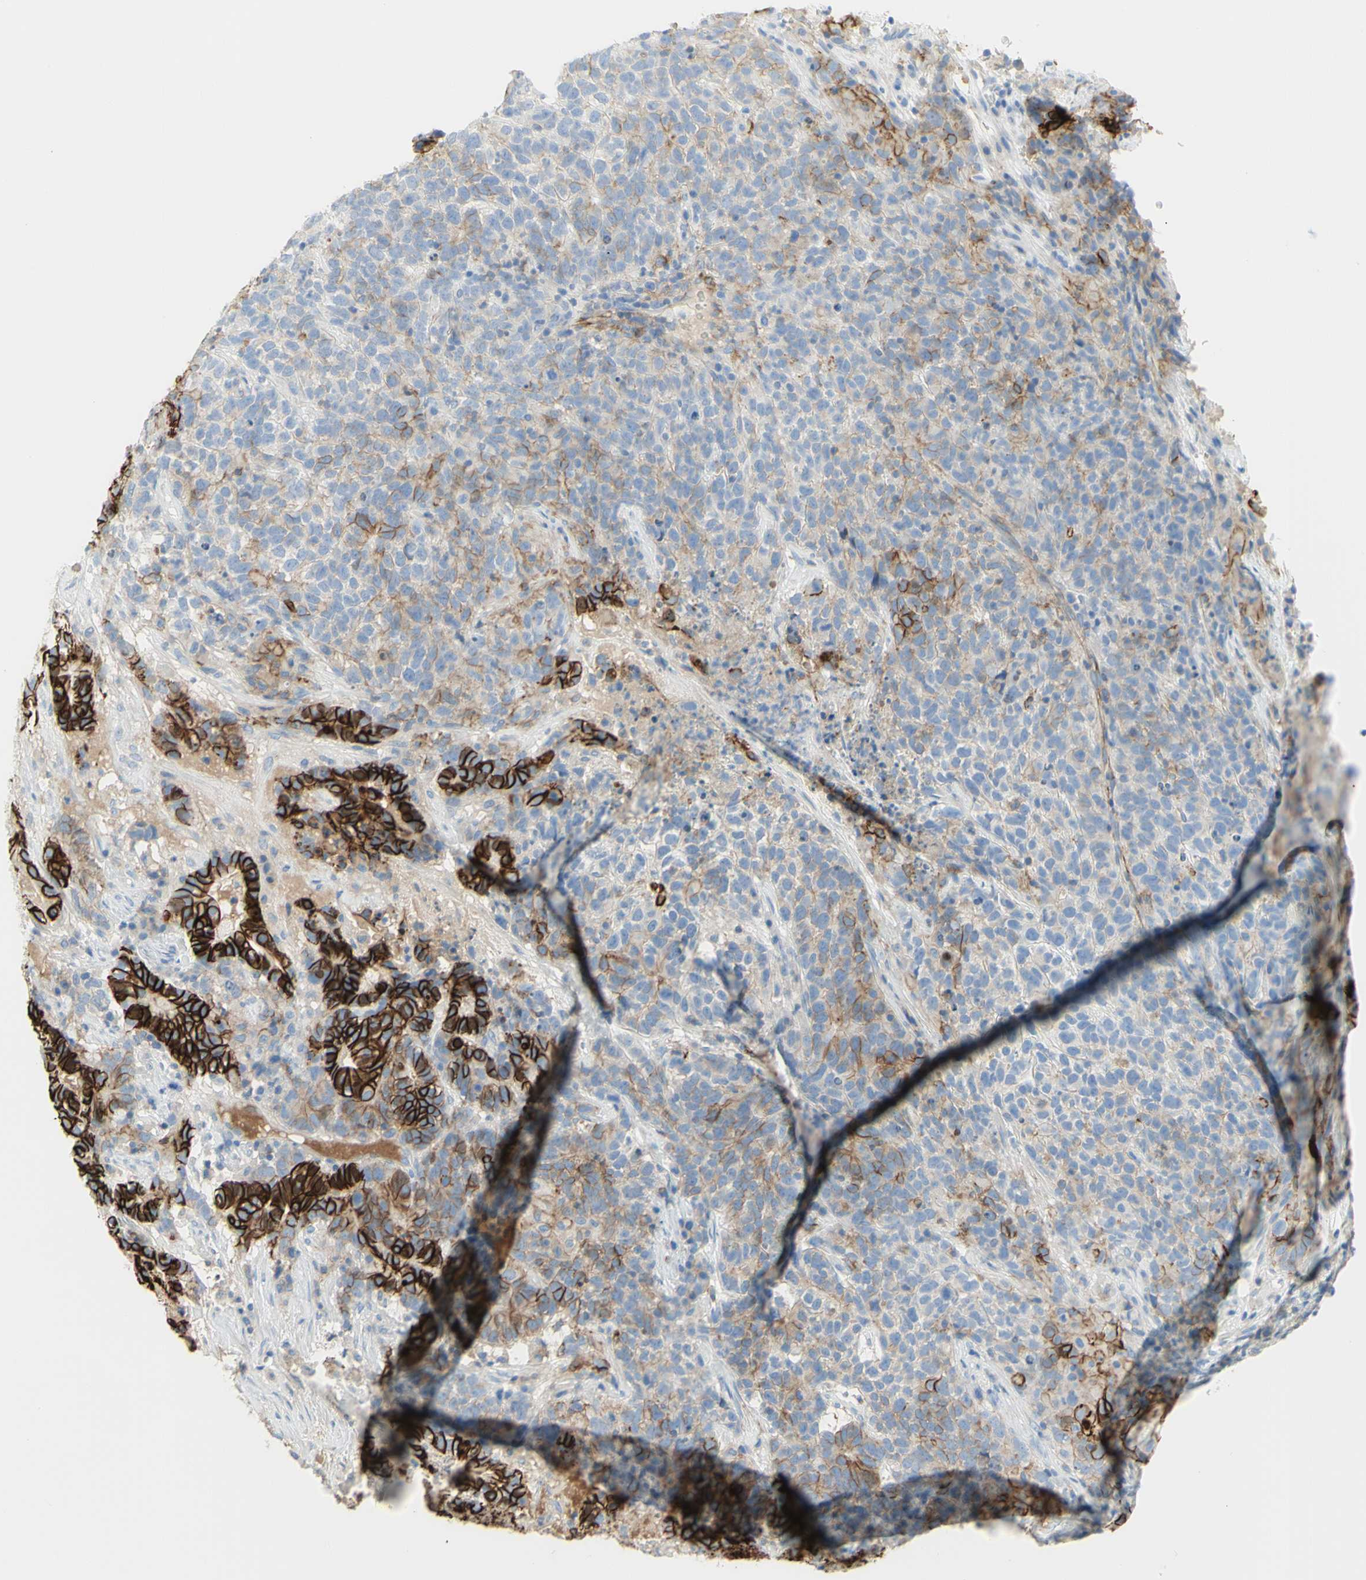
{"staining": {"intensity": "strong", "quantity": "25%-75%", "location": "cytoplasmic/membranous"}, "tissue": "testis cancer", "cell_type": "Tumor cells", "image_type": "cancer", "snomed": [{"axis": "morphology", "description": "Carcinoma, Embryonal, NOS"}, {"axis": "topography", "description": "Testis"}], "caption": "Immunohistochemistry (DAB) staining of human testis embryonal carcinoma demonstrates strong cytoplasmic/membranous protein staining in about 25%-75% of tumor cells.", "gene": "ALCAM", "patient": {"sex": "male", "age": 26}}